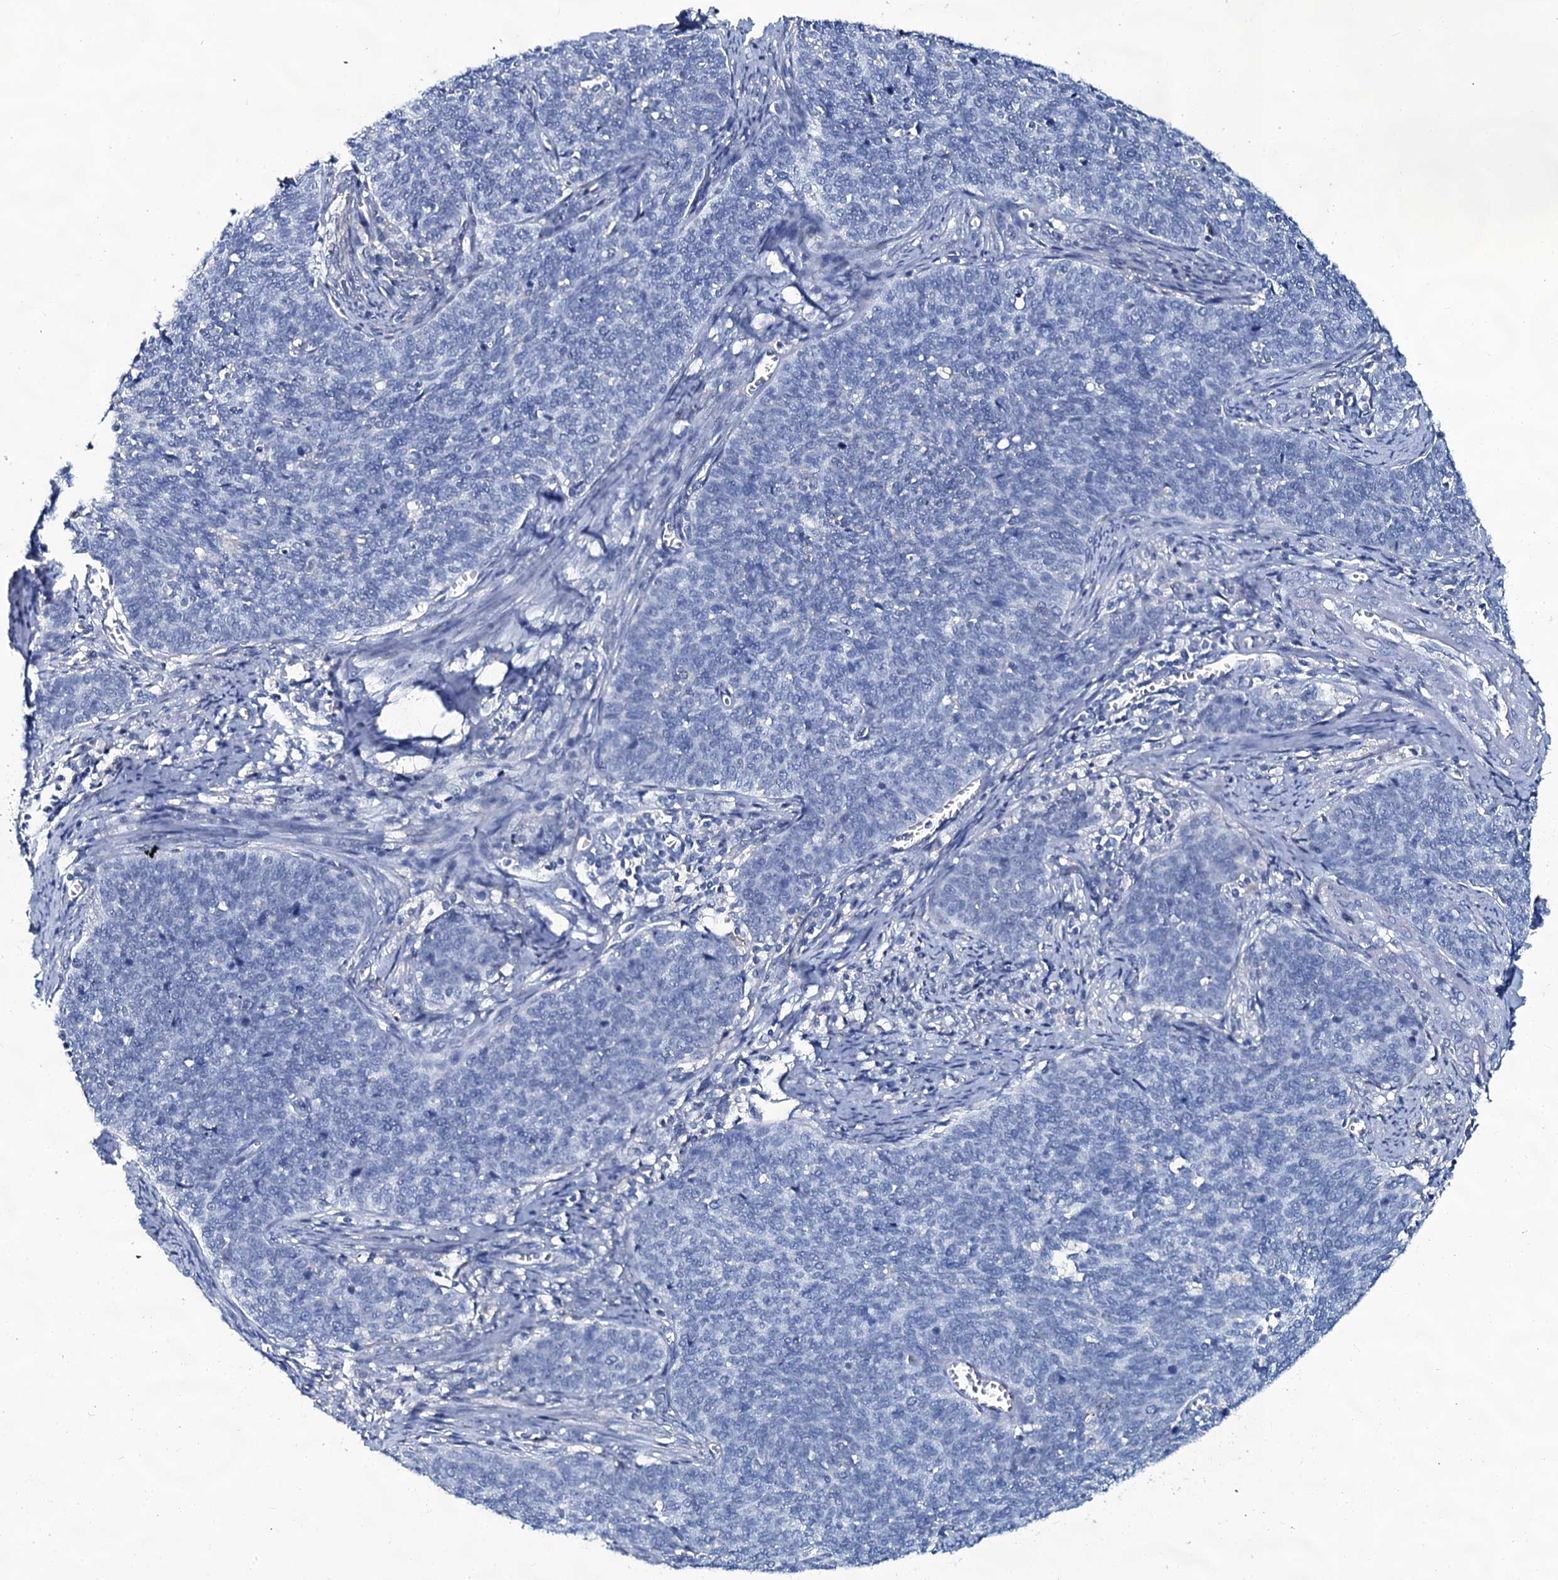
{"staining": {"intensity": "negative", "quantity": "none", "location": "none"}, "tissue": "cervical cancer", "cell_type": "Tumor cells", "image_type": "cancer", "snomed": [{"axis": "morphology", "description": "Squamous cell carcinoma, NOS"}, {"axis": "topography", "description": "Cervix"}], "caption": "A high-resolution photomicrograph shows IHC staining of cervical squamous cell carcinoma, which reveals no significant expression in tumor cells.", "gene": "SLC4A7", "patient": {"sex": "female", "age": 39}}